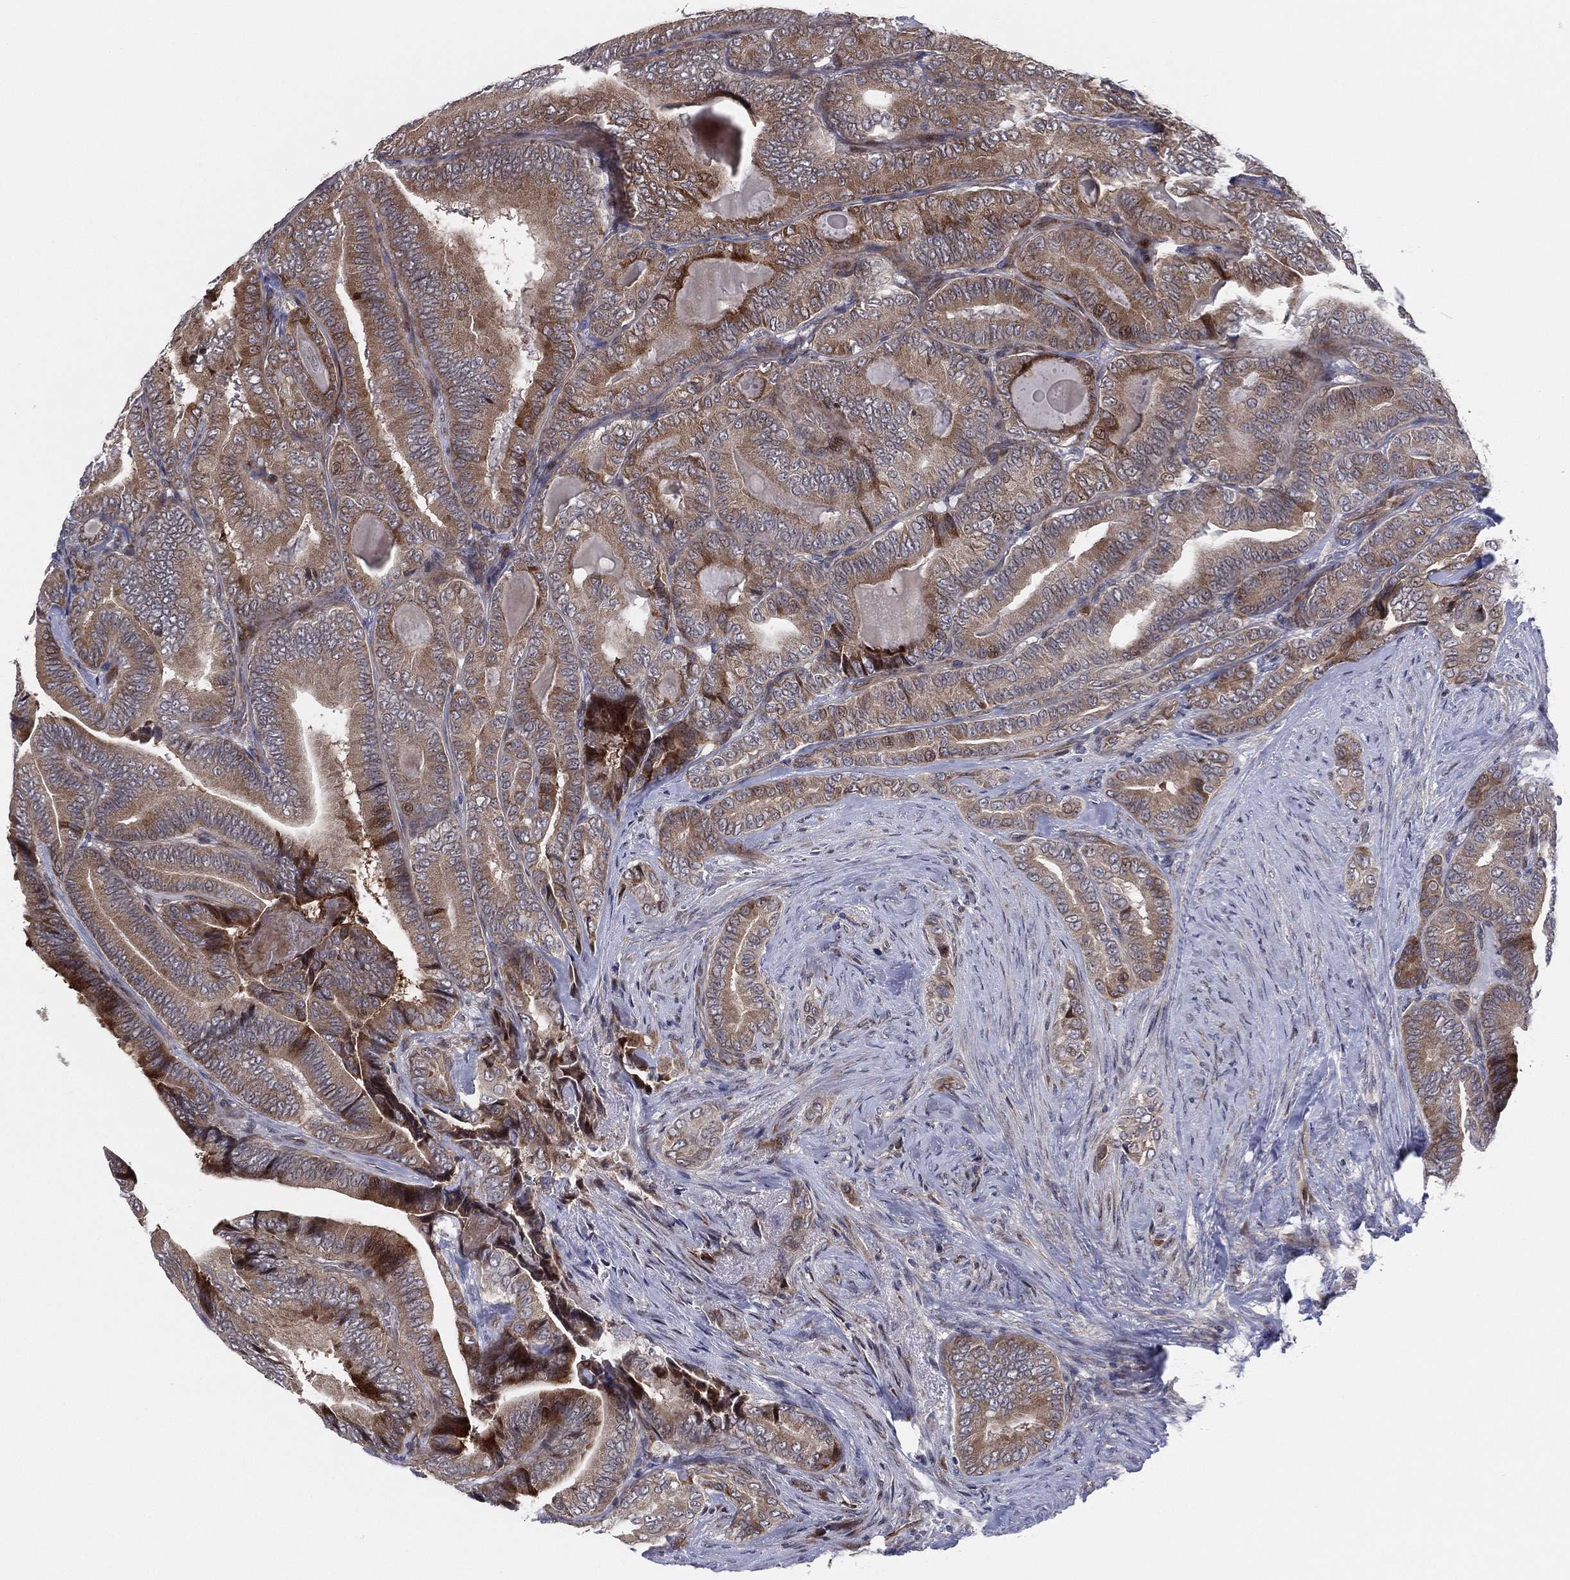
{"staining": {"intensity": "moderate", "quantity": ">75%", "location": "cytoplasmic/membranous"}, "tissue": "thyroid cancer", "cell_type": "Tumor cells", "image_type": "cancer", "snomed": [{"axis": "morphology", "description": "Papillary adenocarcinoma, NOS"}, {"axis": "topography", "description": "Thyroid gland"}], "caption": "Thyroid cancer (papillary adenocarcinoma) tissue shows moderate cytoplasmic/membranous staining in about >75% of tumor cells (Brightfield microscopy of DAB IHC at high magnification).", "gene": "UTP14A", "patient": {"sex": "male", "age": 61}}